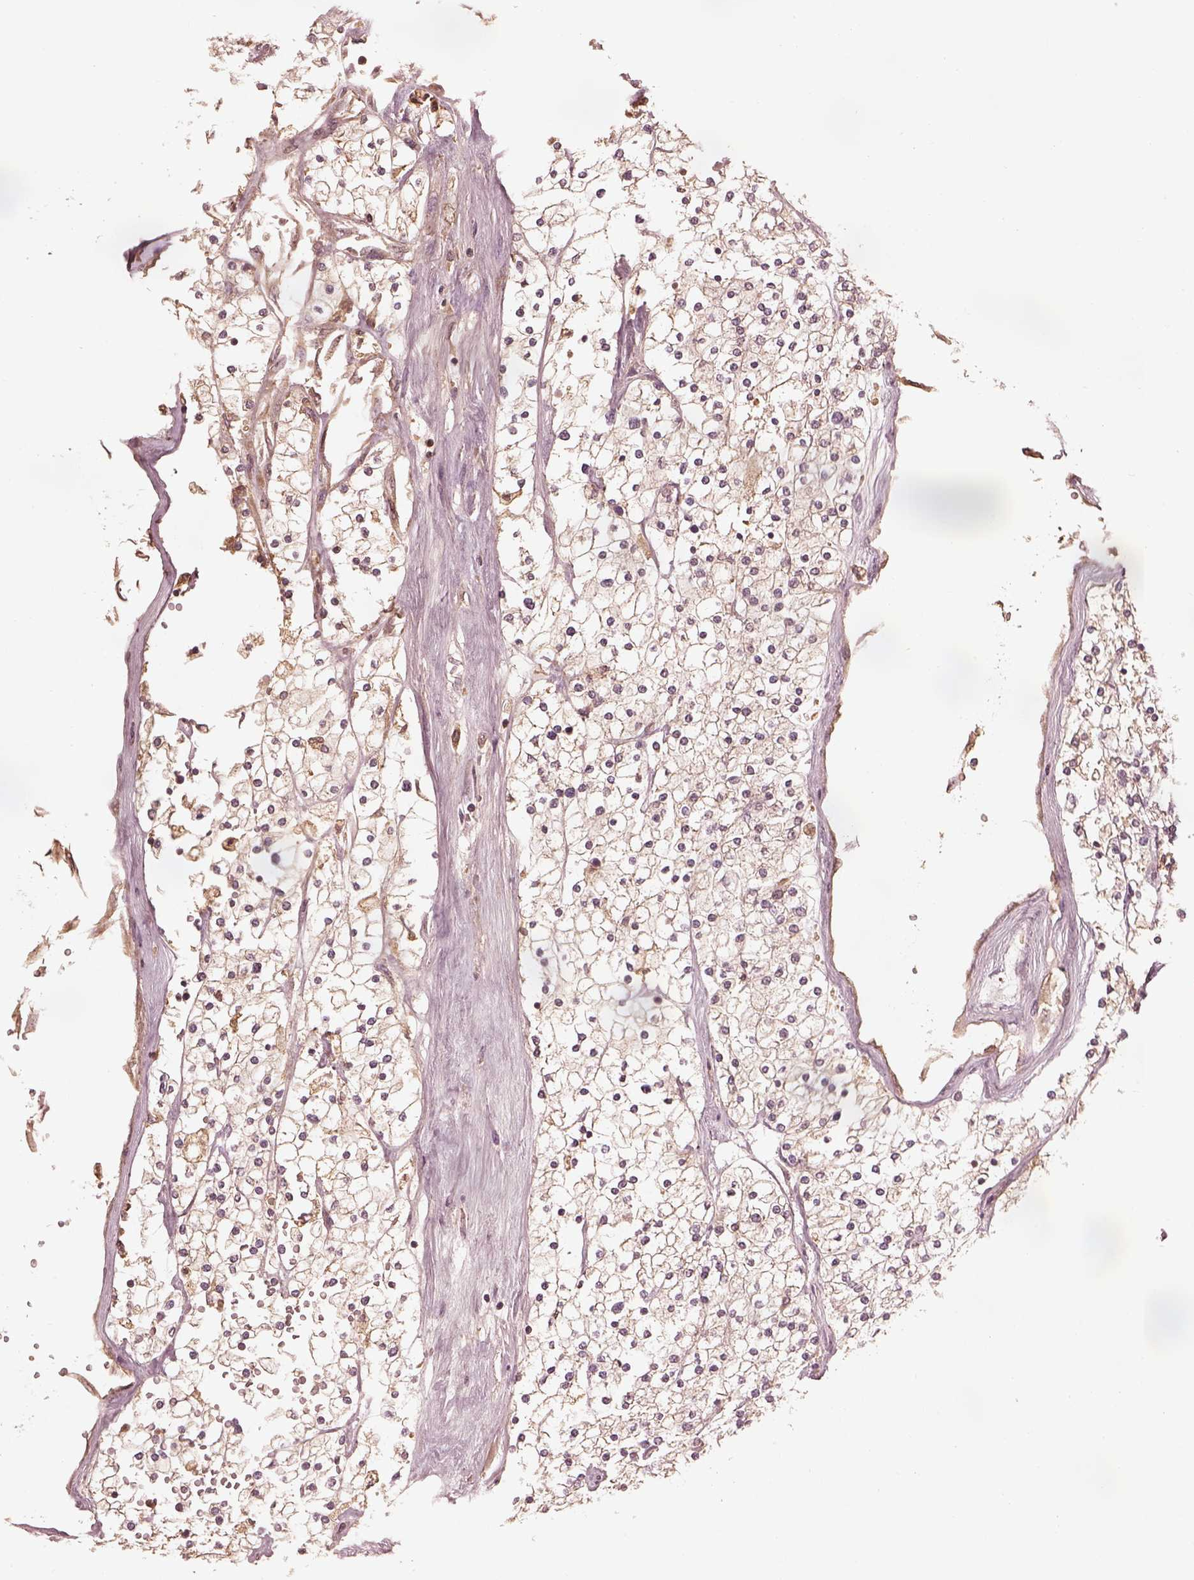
{"staining": {"intensity": "negative", "quantity": "none", "location": "none"}, "tissue": "renal cancer", "cell_type": "Tumor cells", "image_type": "cancer", "snomed": [{"axis": "morphology", "description": "Adenocarcinoma, NOS"}, {"axis": "topography", "description": "Kidney"}], "caption": "An image of renal cancer stained for a protein displays no brown staining in tumor cells.", "gene": "CALR3", "patient": {"sex": "male", "age": 80}}